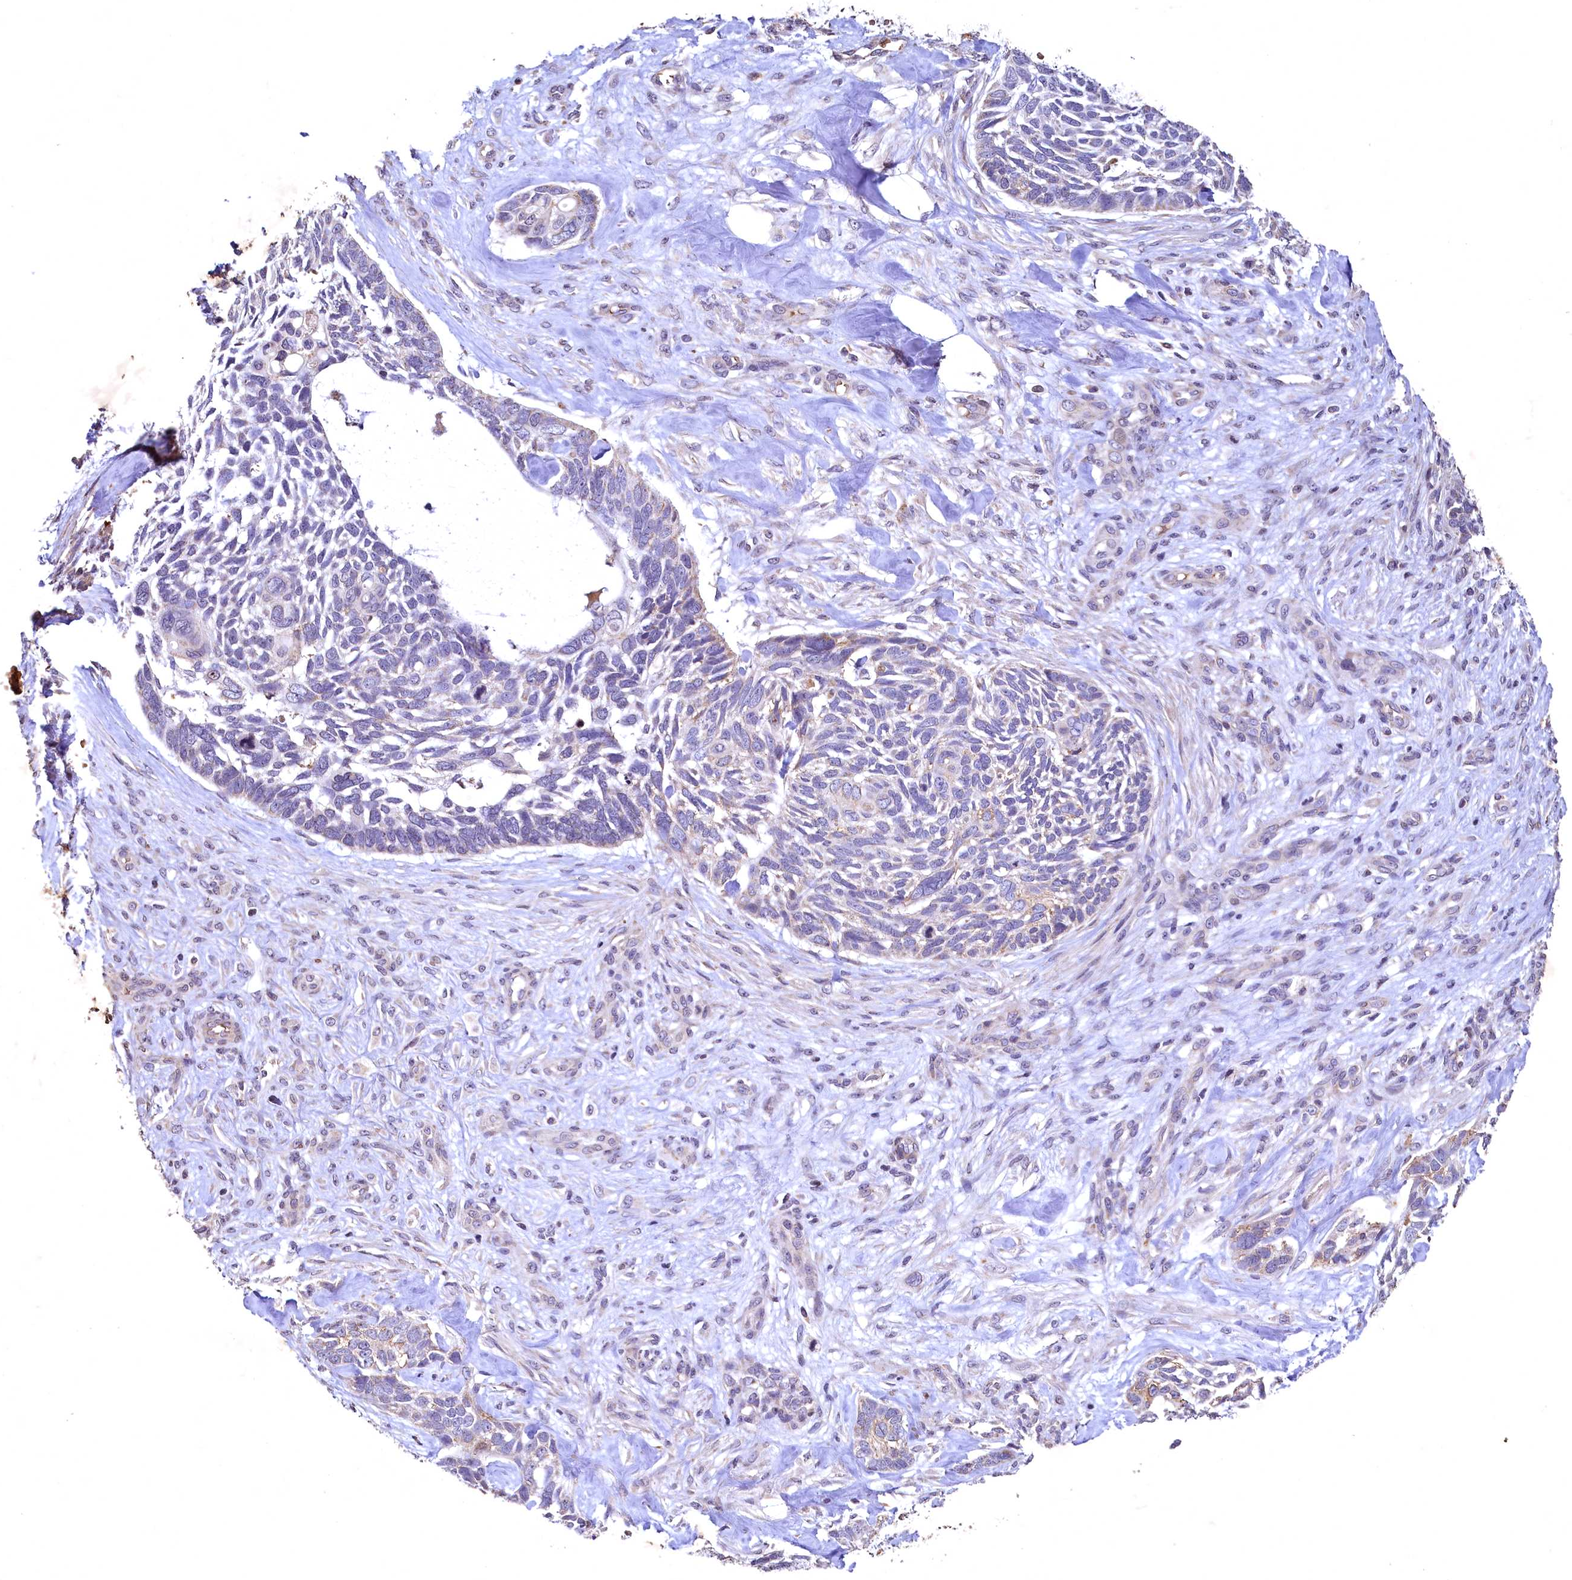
{"staining": {"intensity": "weak", "quantity": "<25%", "location": "cytoplasmic/membranous"}, "tissue": "skin cancer", "cell_type": "Tumor cells", "image_type": "cancer", "snomed": [{"axis": "morphology", "description": "Basal cell carcinoma"}, {"axis": "topography", "description": "Skin"}], "caption": "Human basal cell carcinoma (skin) stained for a protein using IHC exhibits no staining in tumor cells.", "gene": "SPTA1", "patient": {"sex": "male", "age": 88}}